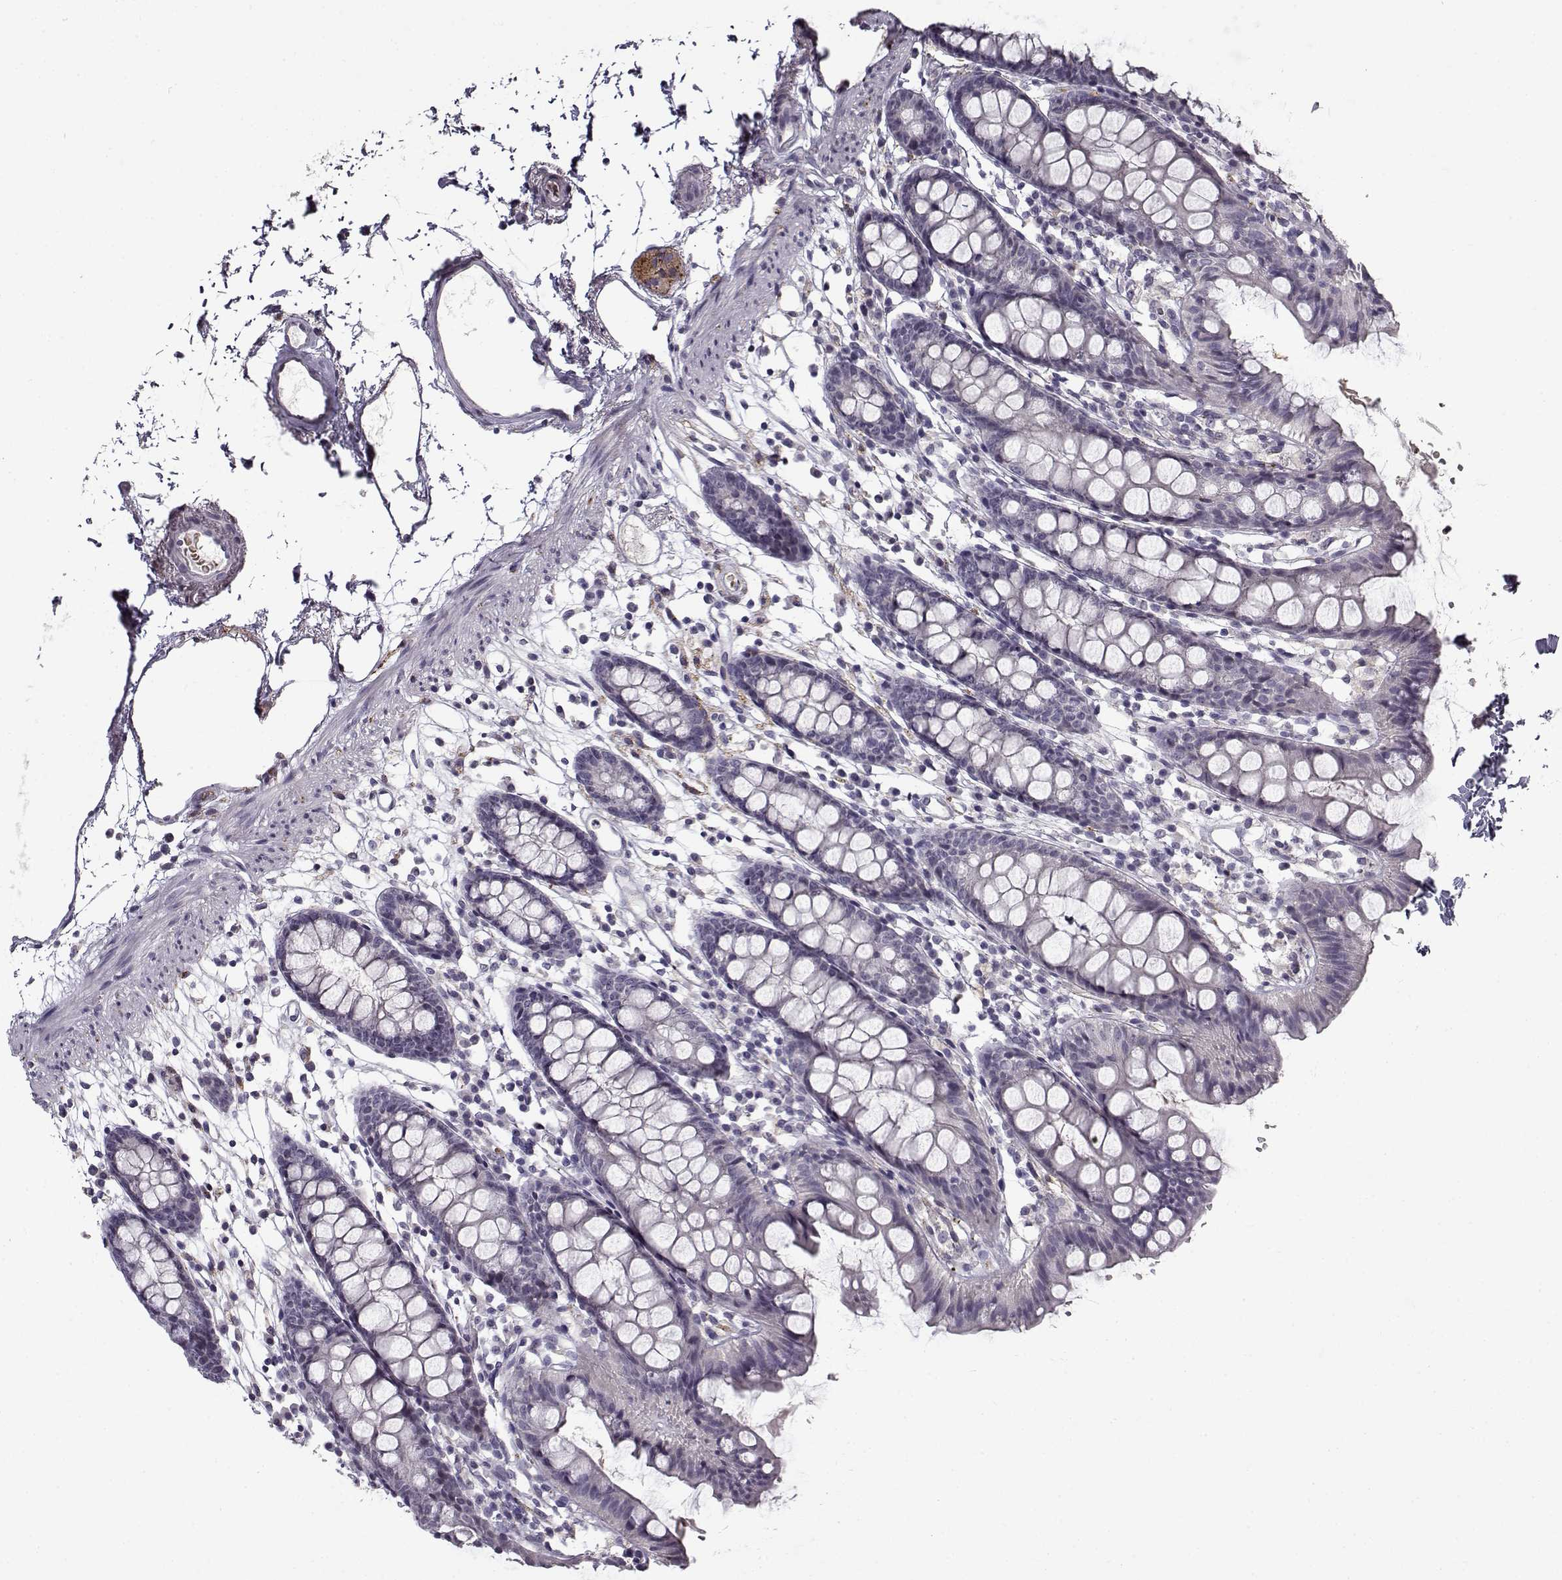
{"staining": {"intensity": "negative", "quantity": "none", "location": "none"}, "tissue": "colon", "cell_type": "Endothelial cells", "image_type": "normal", "snomed": [{"axis": "morphology", "description": "Normal tissue, NOS"}, {"axis": "topography", "description": "Colon"}], "caption": "A high-resolution image shows immunohistochemistry (IHC) staining of benign colon, which exhibits no significant staining in endothelial cells.", "gene": "SNCA", "patient": {"sex": "female", "age": 84}}